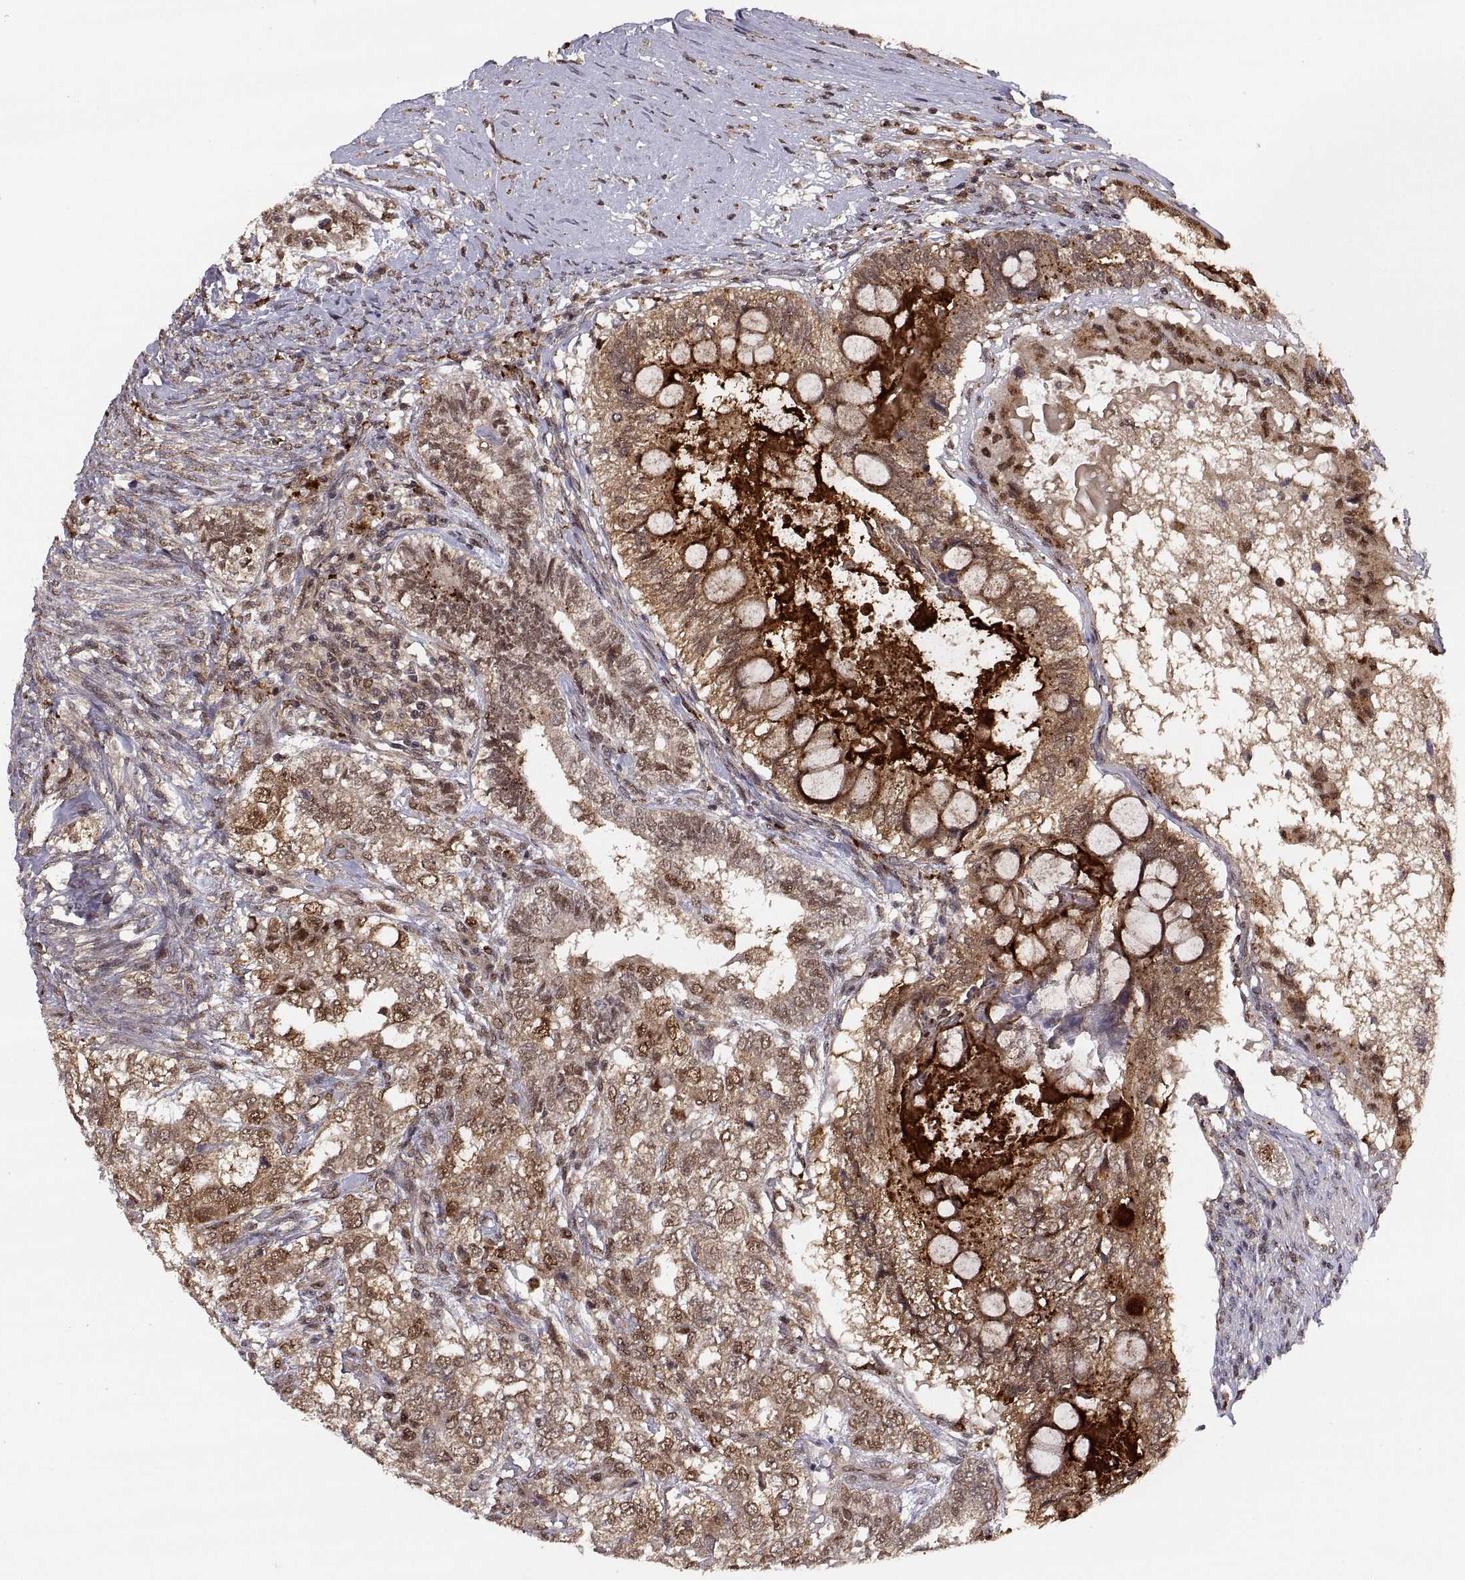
{"staining": {"intensity": "moderate", "quantity": ">75%", "location": "cytoplasmic/membranous"}, "tissue": "testis cancer", "cell_type": "Tumor cells", "image_type": "cancer", "snomed": [{"axis": "morphology", "description": "Seminoma, NOS"}, {"axis": "morphology", "description": "Carcinoma, Embryonal, NOS"}, {"axis": "topography", "description": "Testis"}], "caption": "High-power microscopy captured an IHC histopathology image of testis seminoma, revealing moderate cytoplasmic/membranous positivity in approximately >75% of tumor cells.", "gene": "PSMC2", "patient": {"sex": "male", "age": 41}}